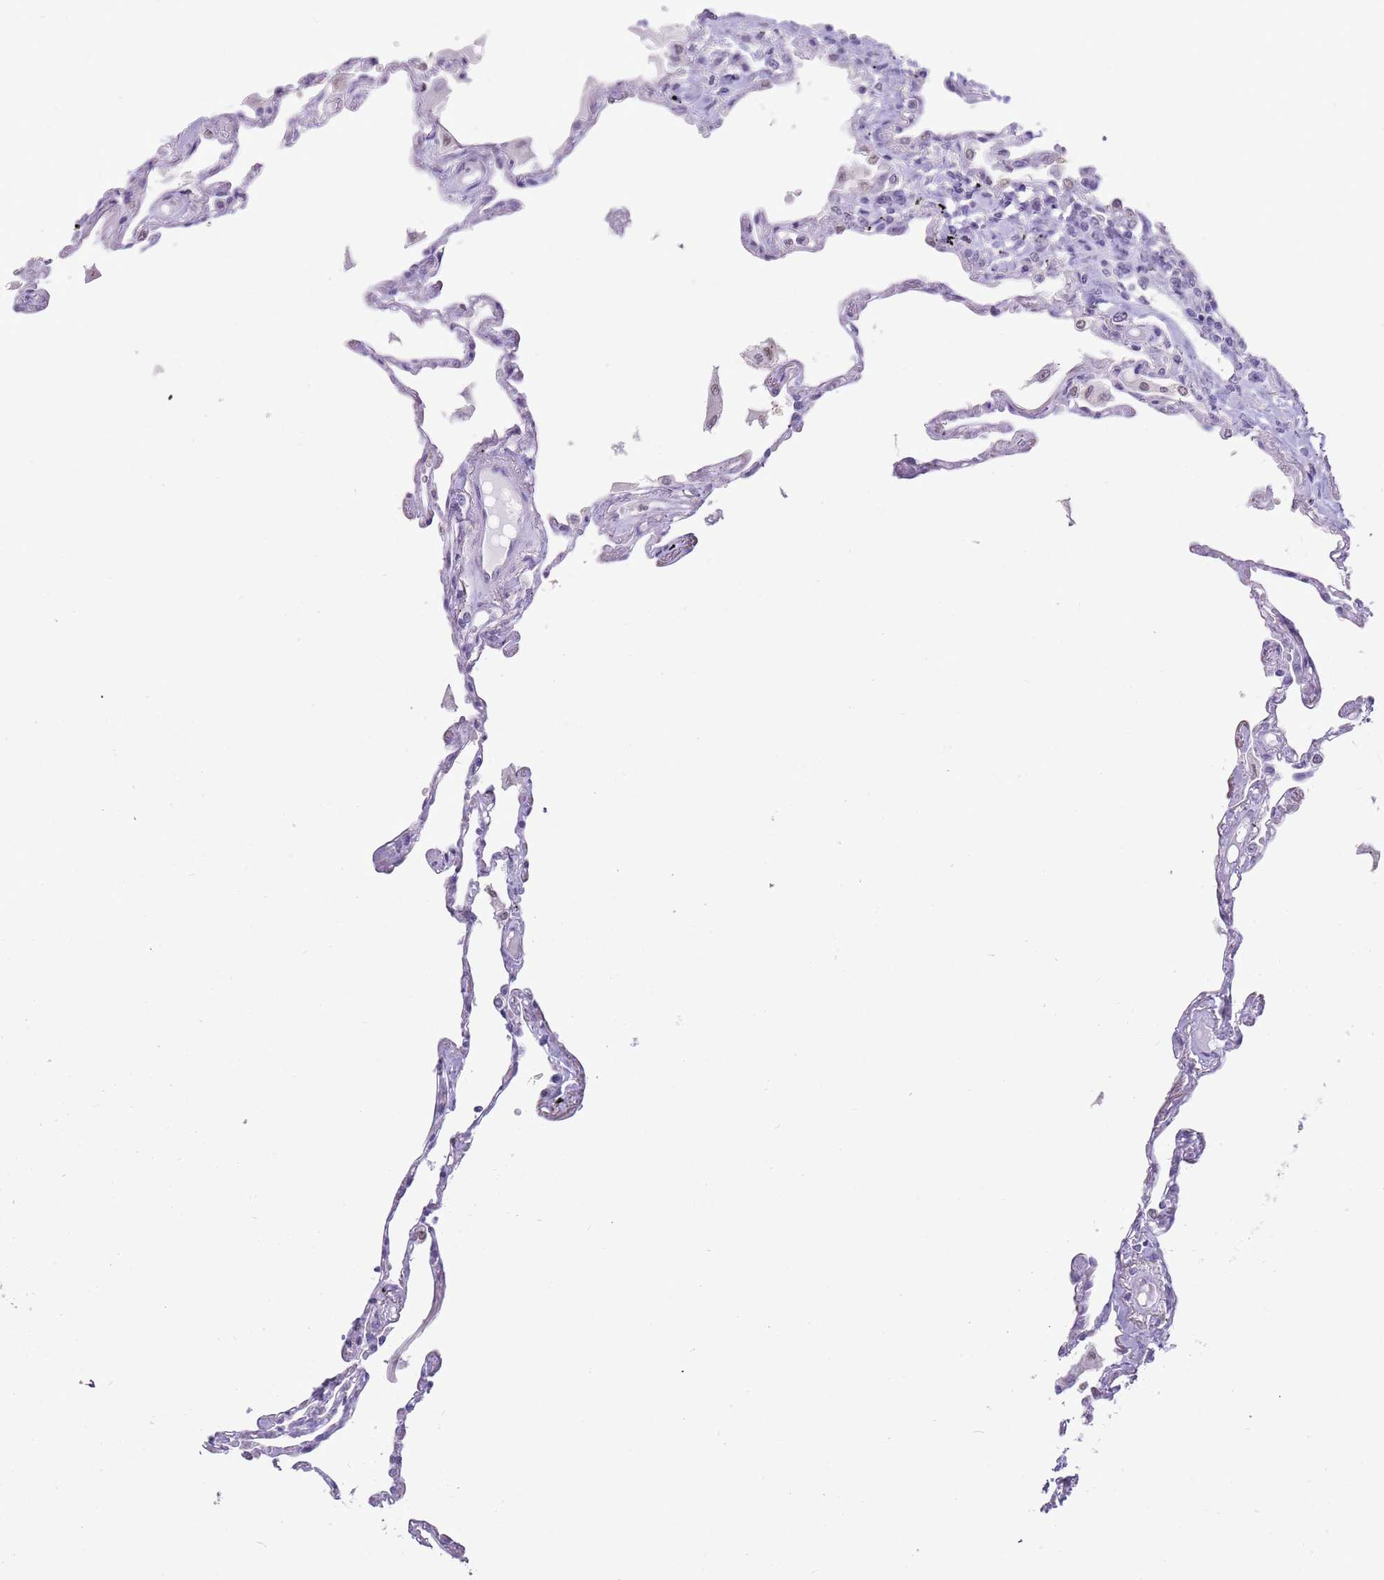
{"staining": {"intensity": "negative", "quantity": "none", "location": "none"}, "tissue": "lung", "cell_type": "Alveolar cells", "image_type": "normal", "snomed": [{"axis": "morphology", "description": "Normal tissue, NOS"}, {"axis": "topography", "description": "Lung"}], "caption": "Histopathology image shows no protein expression in alveolar cells of benign lung.", "gene": "SEPHS2", "patient": {"sex": "female", "age": 67}}